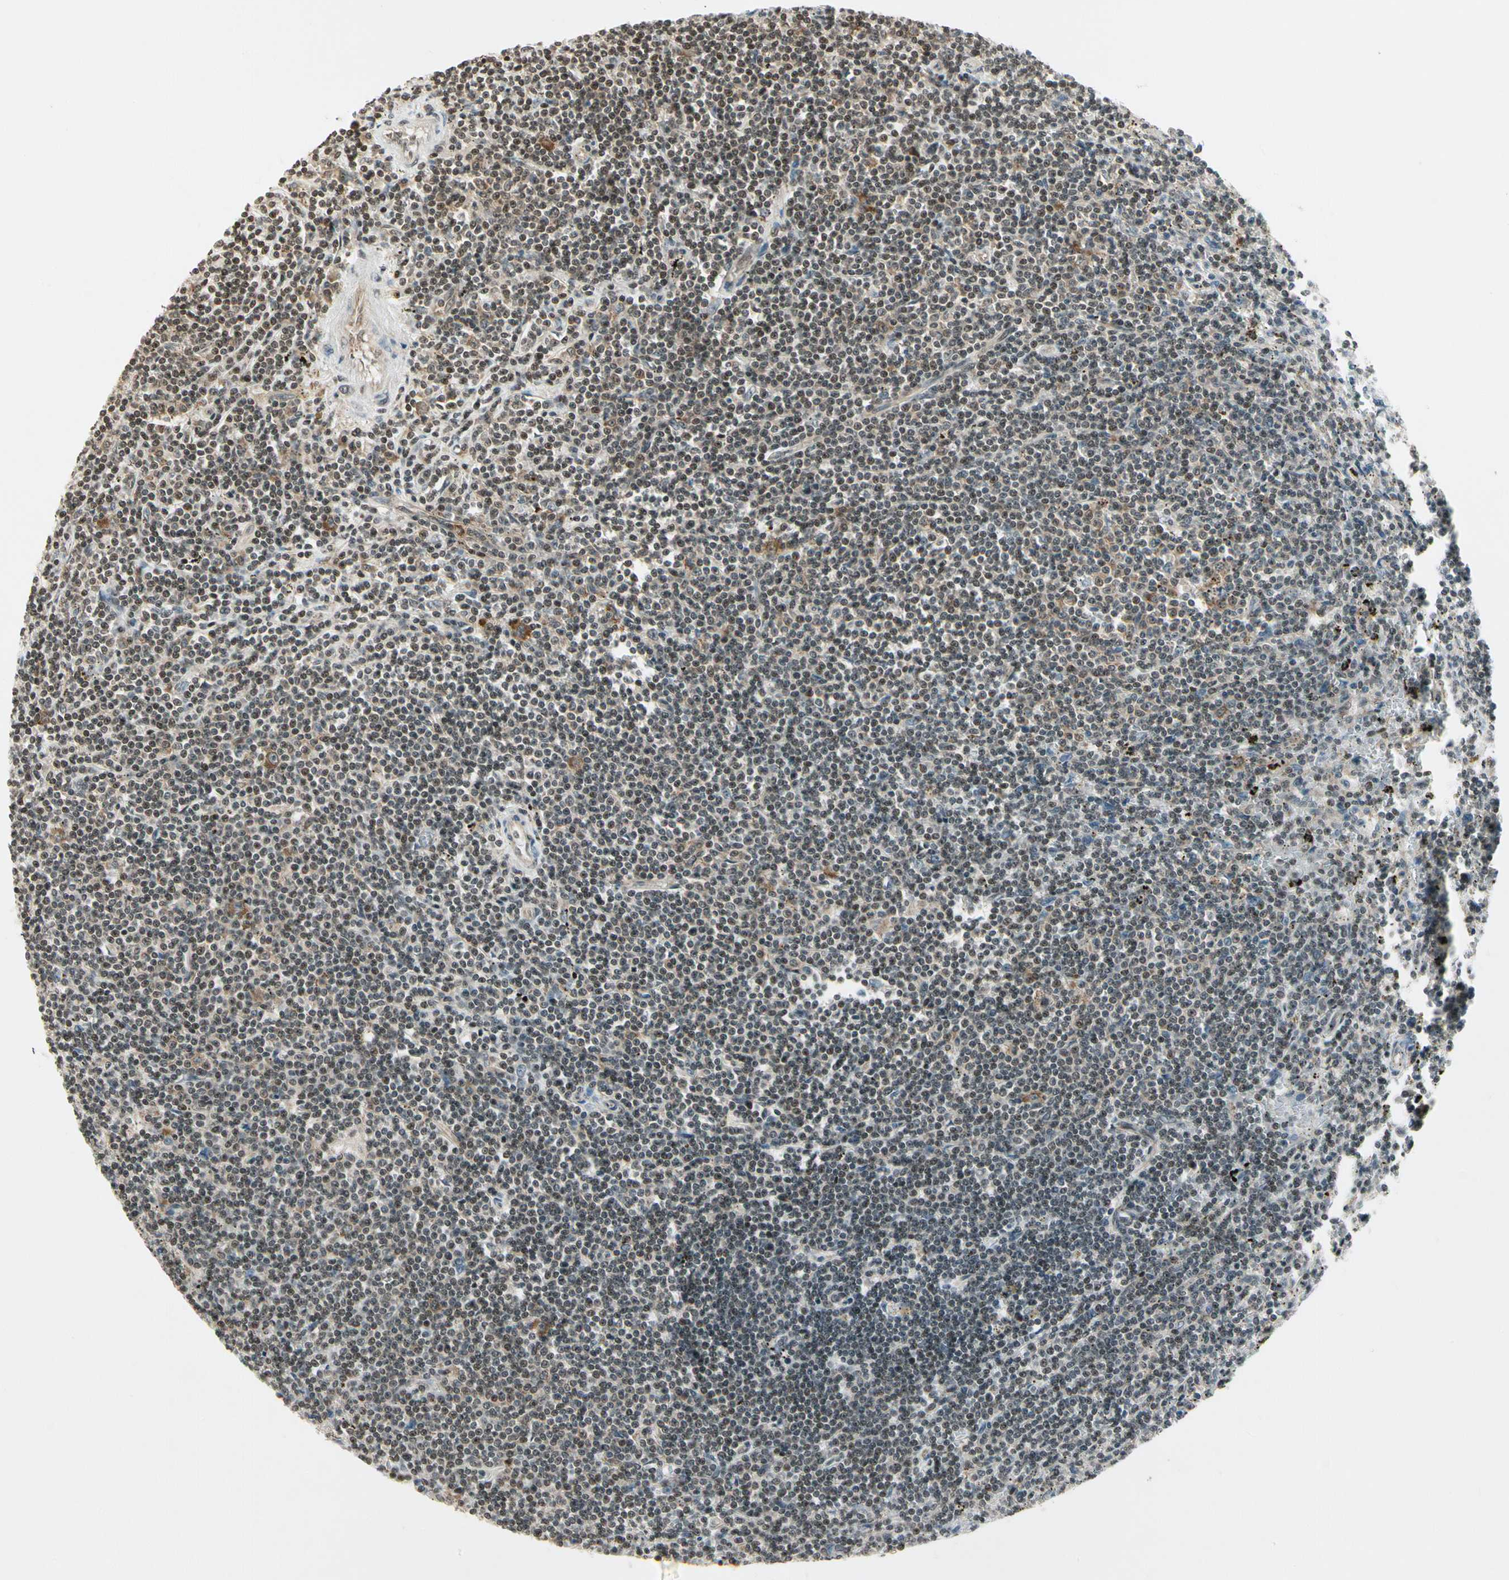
{"staining": {"intensity": "weak", "quantity": "<25%", "location": "nuclear"}, "tissue": "lymphoma", "cell_type": "Tumor cells", "image_type": "cancer", "snomed": [{"axis": "morphology", "description": "Malignant lymphoma, non-Hodgkin's type, Low grade"}, {"axis": "topography", "description": "Spleen"}], "caption": "Tumor cells show no significant staining in low-grade malignant lymphoma, non-Hodgkin's type.", "gene": "SMN2", "patient": {"sex": "male", "age": 76}}